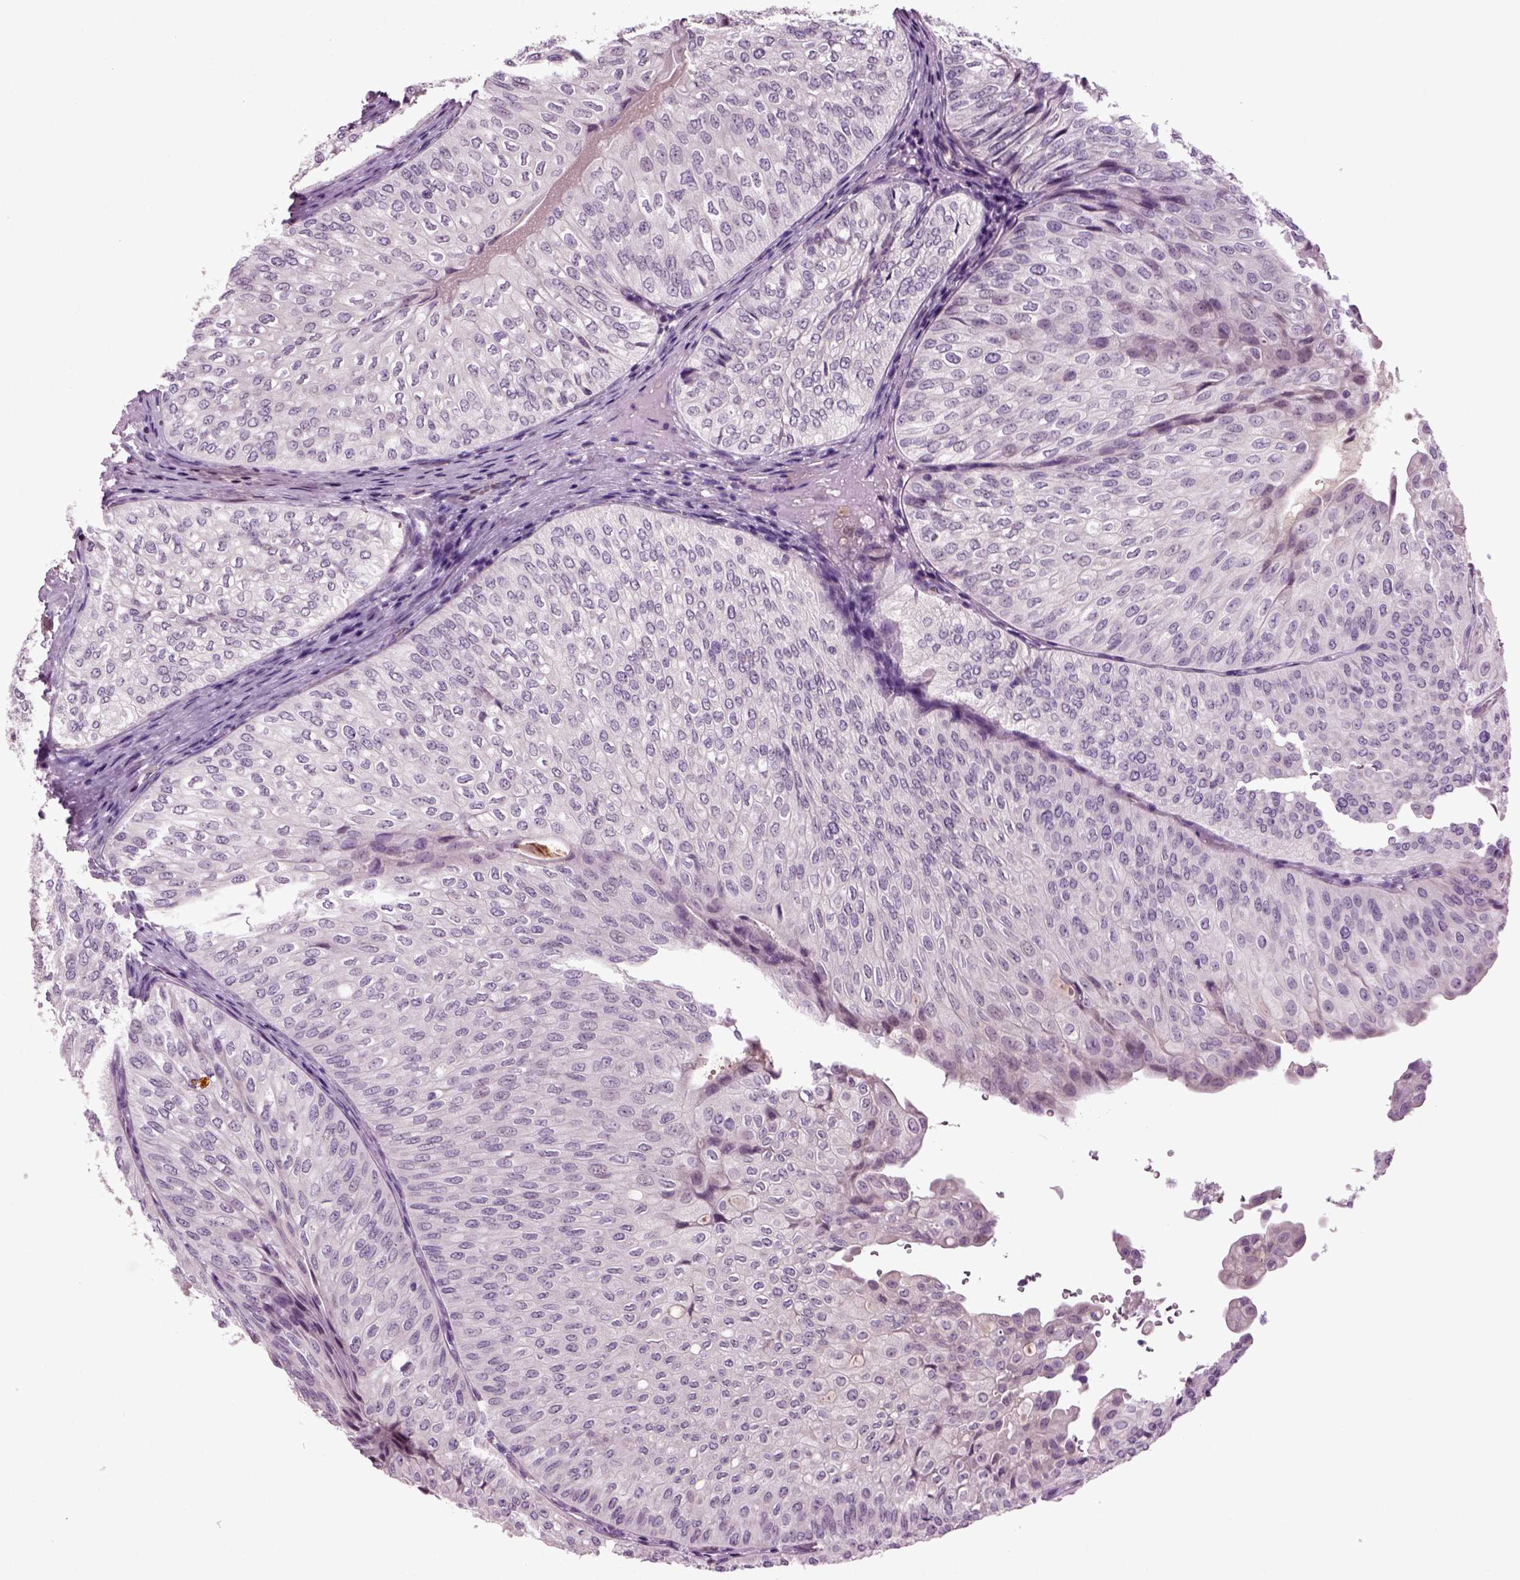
{"staining": {"intensity": "negative", "quantity": "none", "location": "none"}, "tissue": "urothelial cancer", "cell_type": "Tumor cells", "image_type": "cancer", "snomed": [{"axis": "morphology", "description": "Urothelial carcinoma, NOS"}, {"axis": "topography", "description": "Urinary bladder"}], "caption": "Immunohistochemistry micrograph of neoplastic tissue: human urothelial cancer stained with DAB displays no significant protein staining in tumor cells.", "gene": "FGF11", "patient": {"sex": "male", "age": 62}}